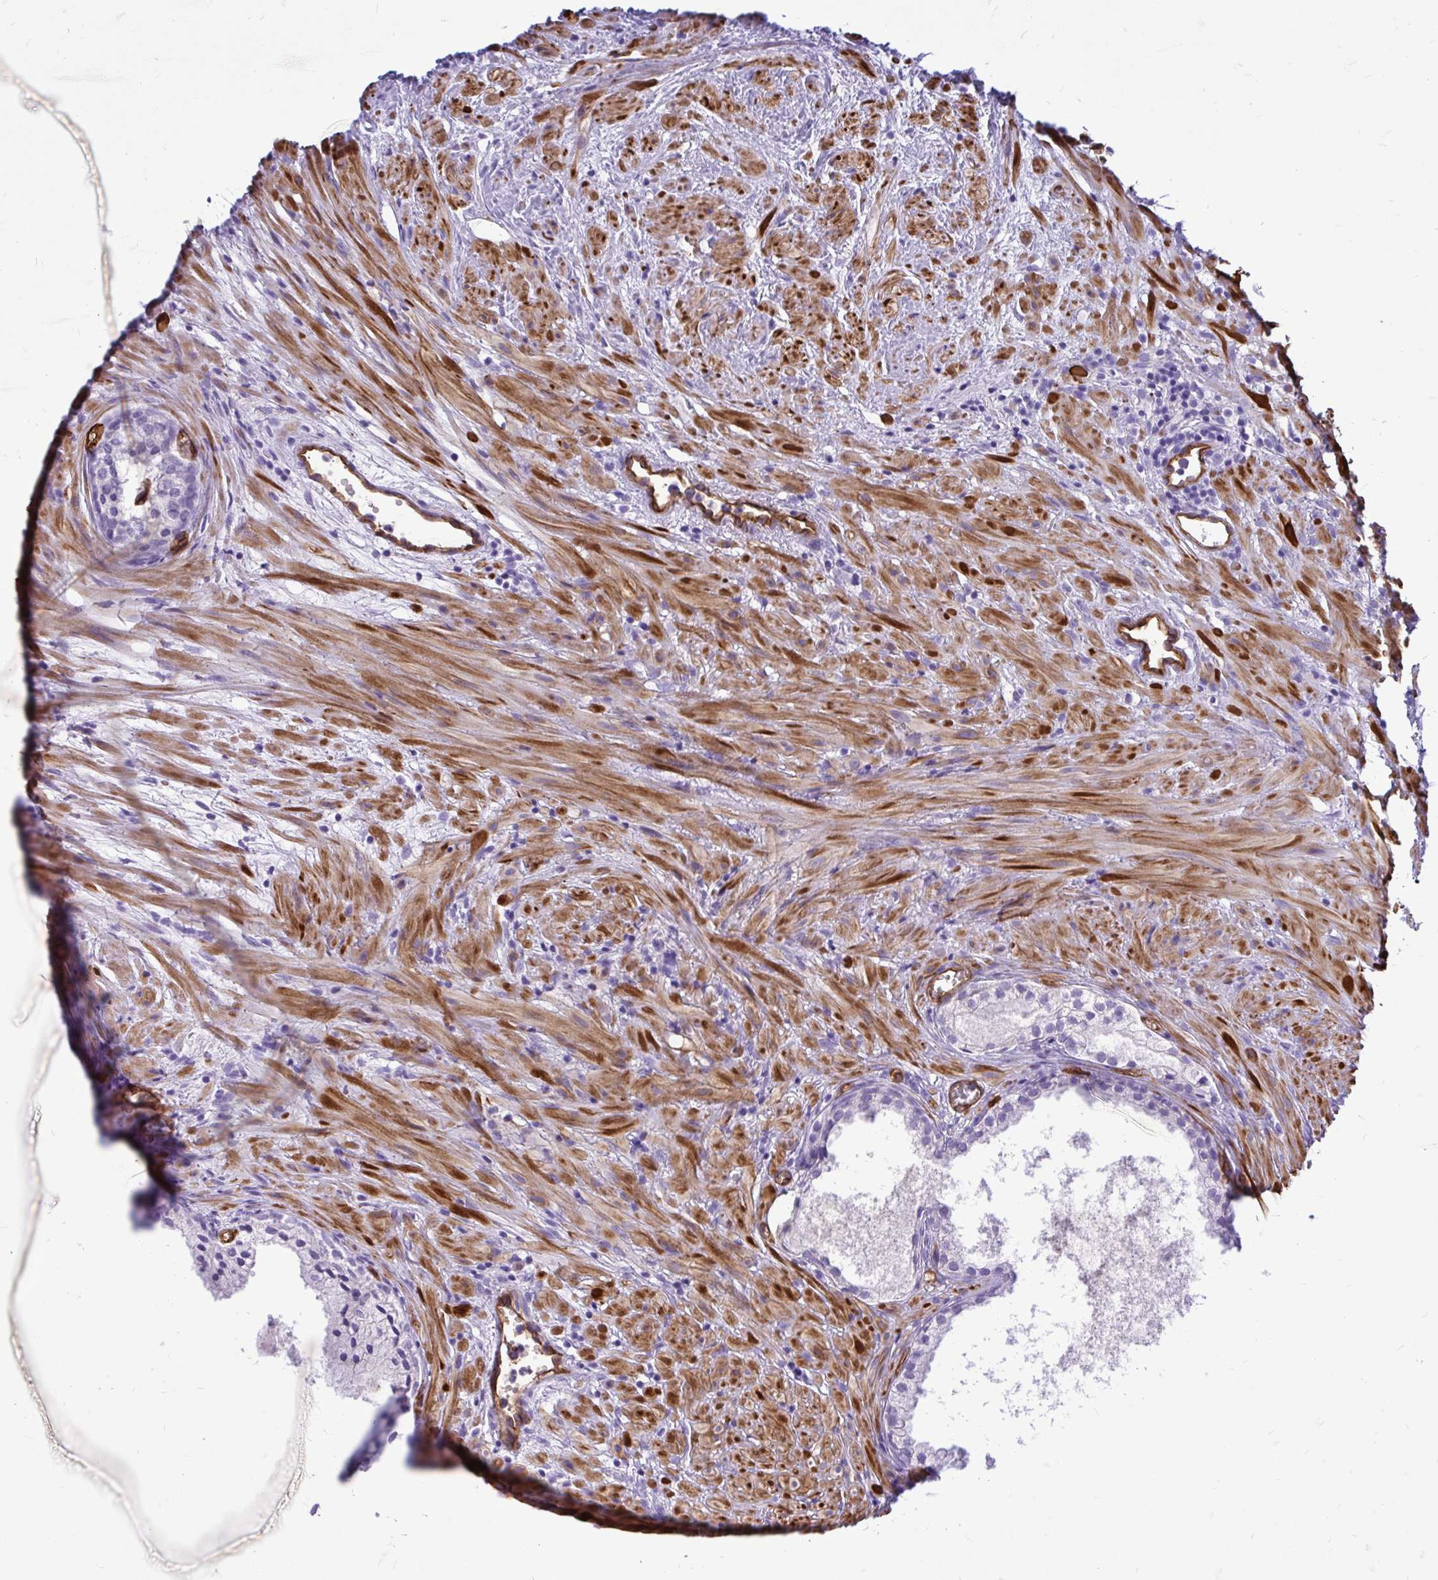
{"staining": {"intensity": "negative", "quantity": "none", "location": "none"}, "tissue": "prostate cancer", "cell_type": "Tumor cells", "image_type": "cancer", "snomed": [{"axis": "morphology", "description": "Adenocarcinoma, High grade"}, {"axis": "topography", "description": "Prostate"}], "caption": "The histopathology image demonstrates no staining of tumor cells in adenocarcinoma (high-grade) (prostate).", "gene": "ABCG2", "patient": {"sex": "male", "age": 58}}